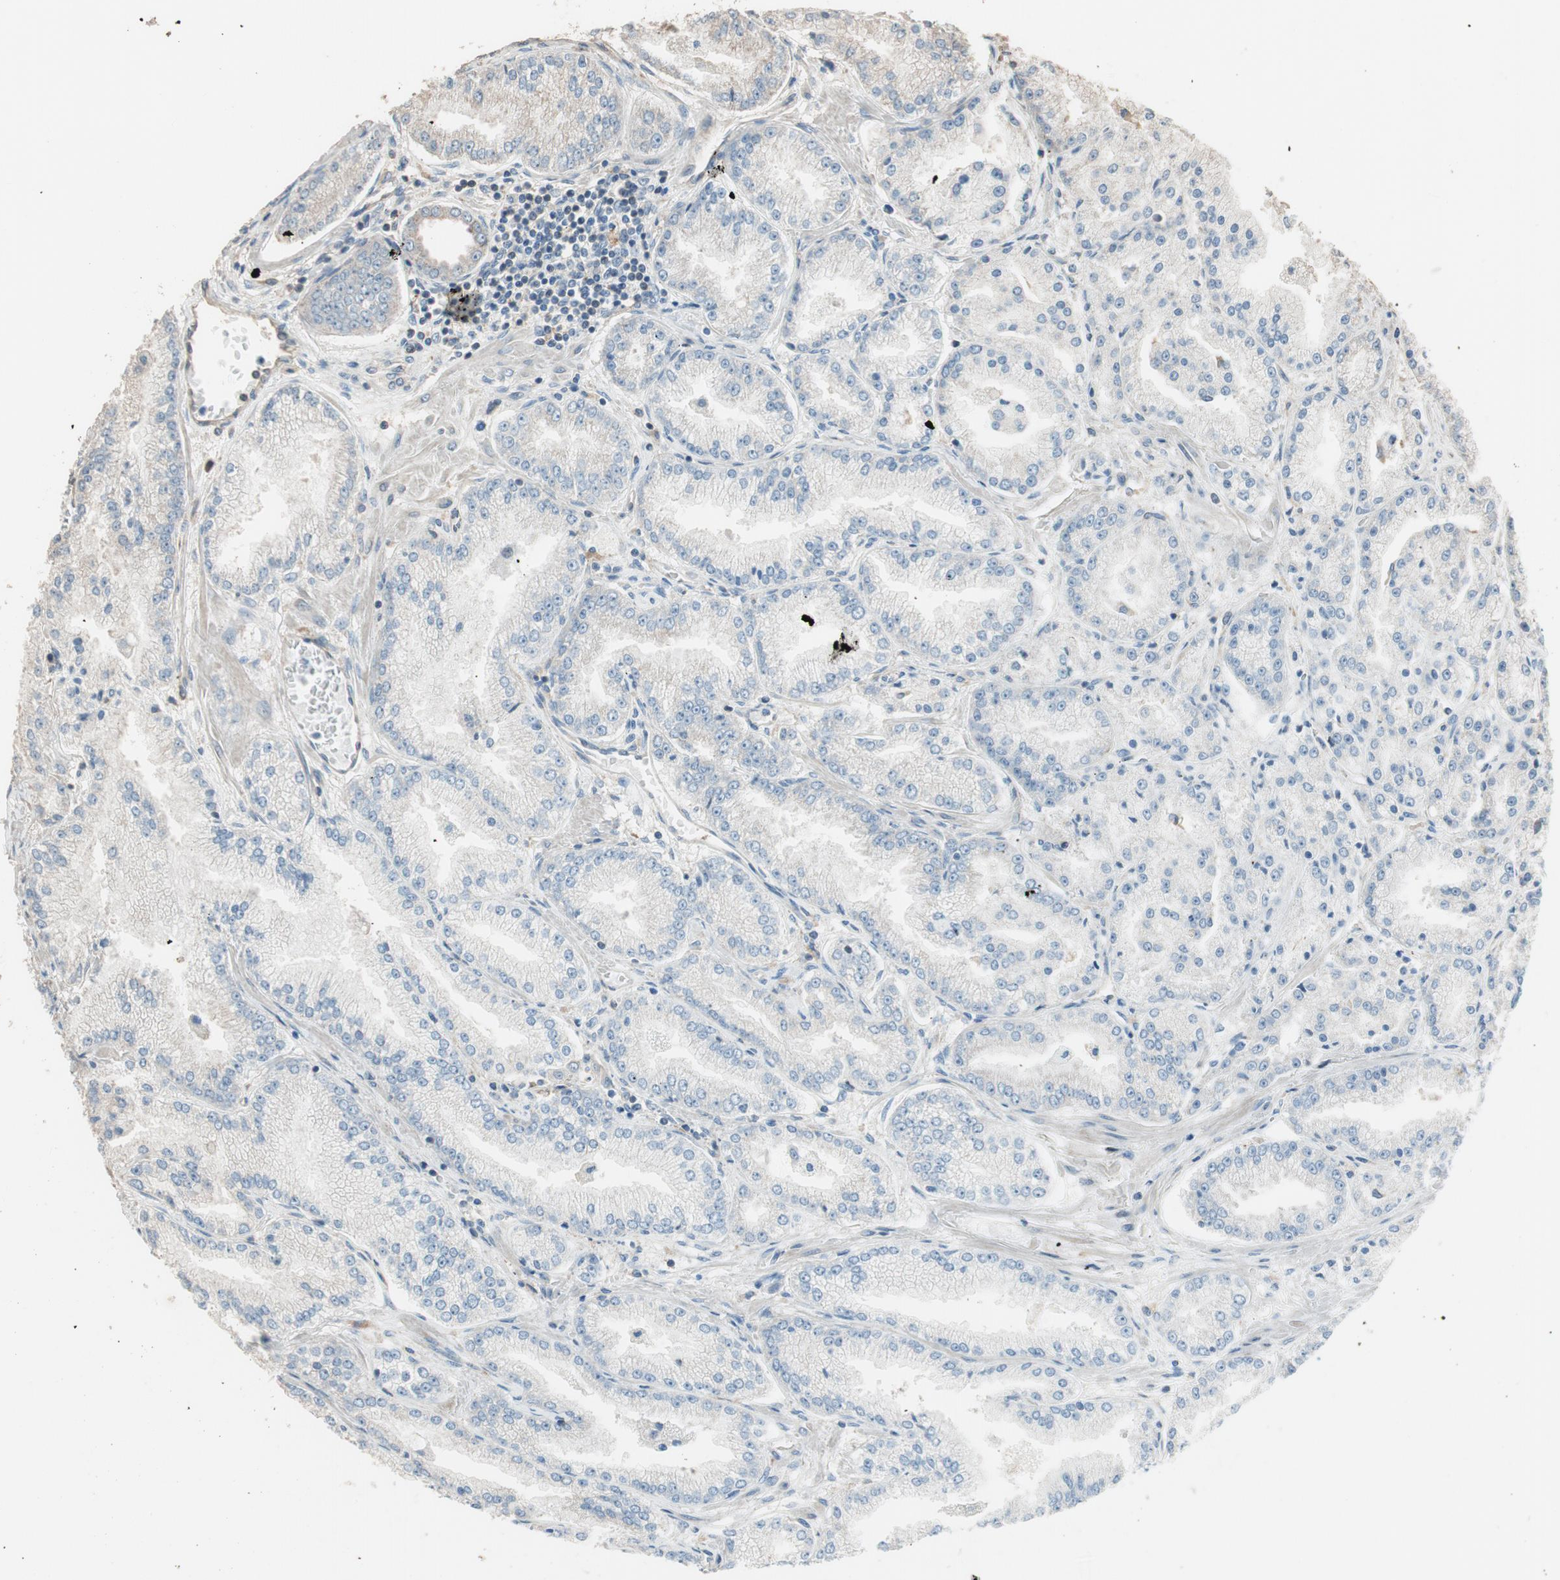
{"staining": {"intensity": "negative", "quantity": "none", "location": "none"}, "tissue": "prostate cancer", "cell_type": "Tumor cells", "image_type": "cancer", "snomed": [{"axis": "morphology", "description": "Adenocarcinoma, High grade"}, {"axis": "topography", "description": "Prostate"}], "caption": "Tumor cells show no significant protein expression in prostate cancer.", "gene": "MST1R", "patient": {"sex": "male", "age": 61}}